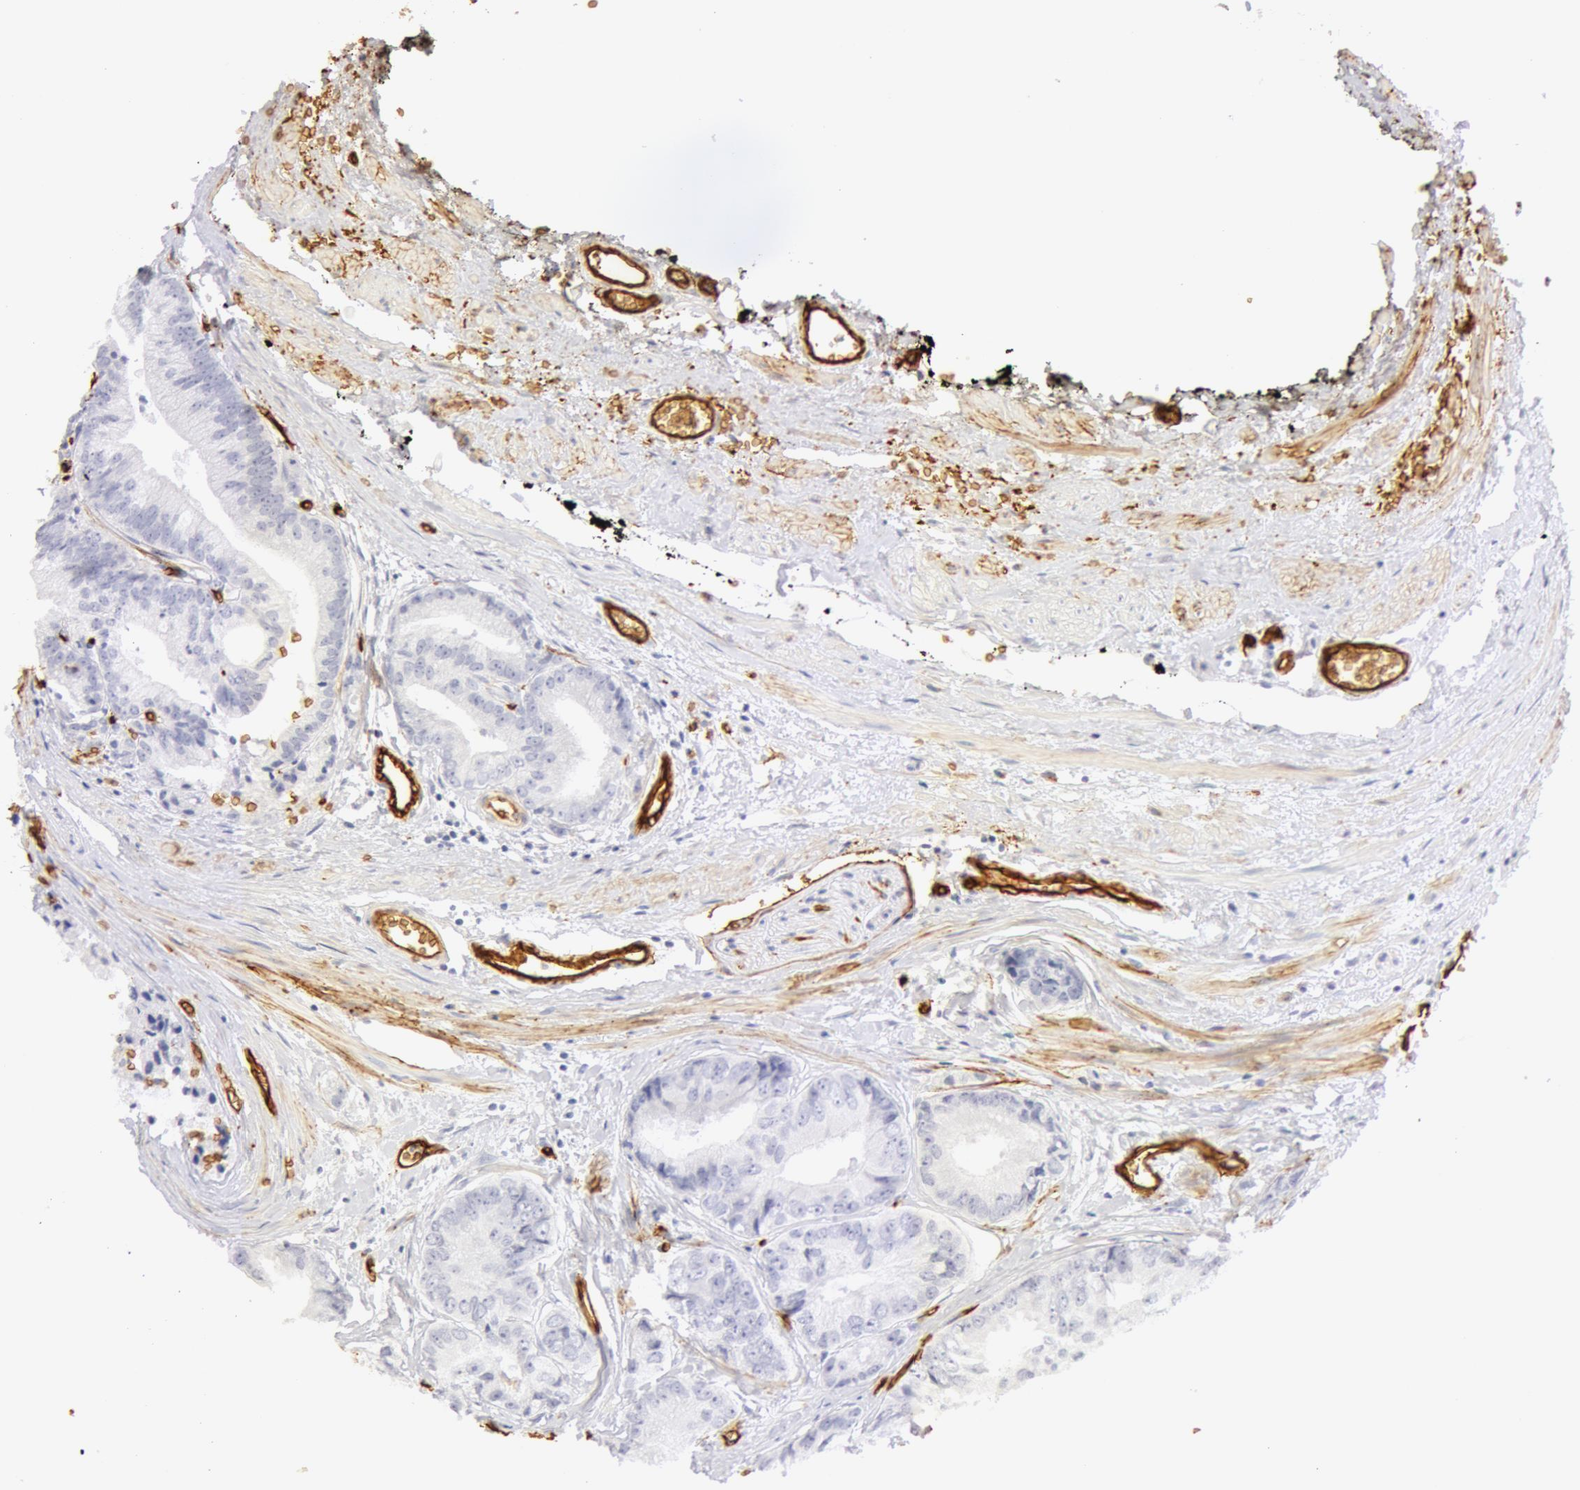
{"staining": {"intensity": "negative", "quantity": "none", "location": "none"}, "tissue": "prostate cancer", "cell_type": "Tumor cells", "image_type": "cancer", "snomed": [{"axis": "morphology", "description": "Adenocarcinoma, High grade"}, {"axis": "topography", "description": "Prostate"}], "caption": "Prostate cancer (adenocarcinoma (high-grade)) was stained to show a protein in brown. There is no significant positivity in tumor cells.", "gene": "AQP1", "patient": {"sex": "male", "age": 56}}